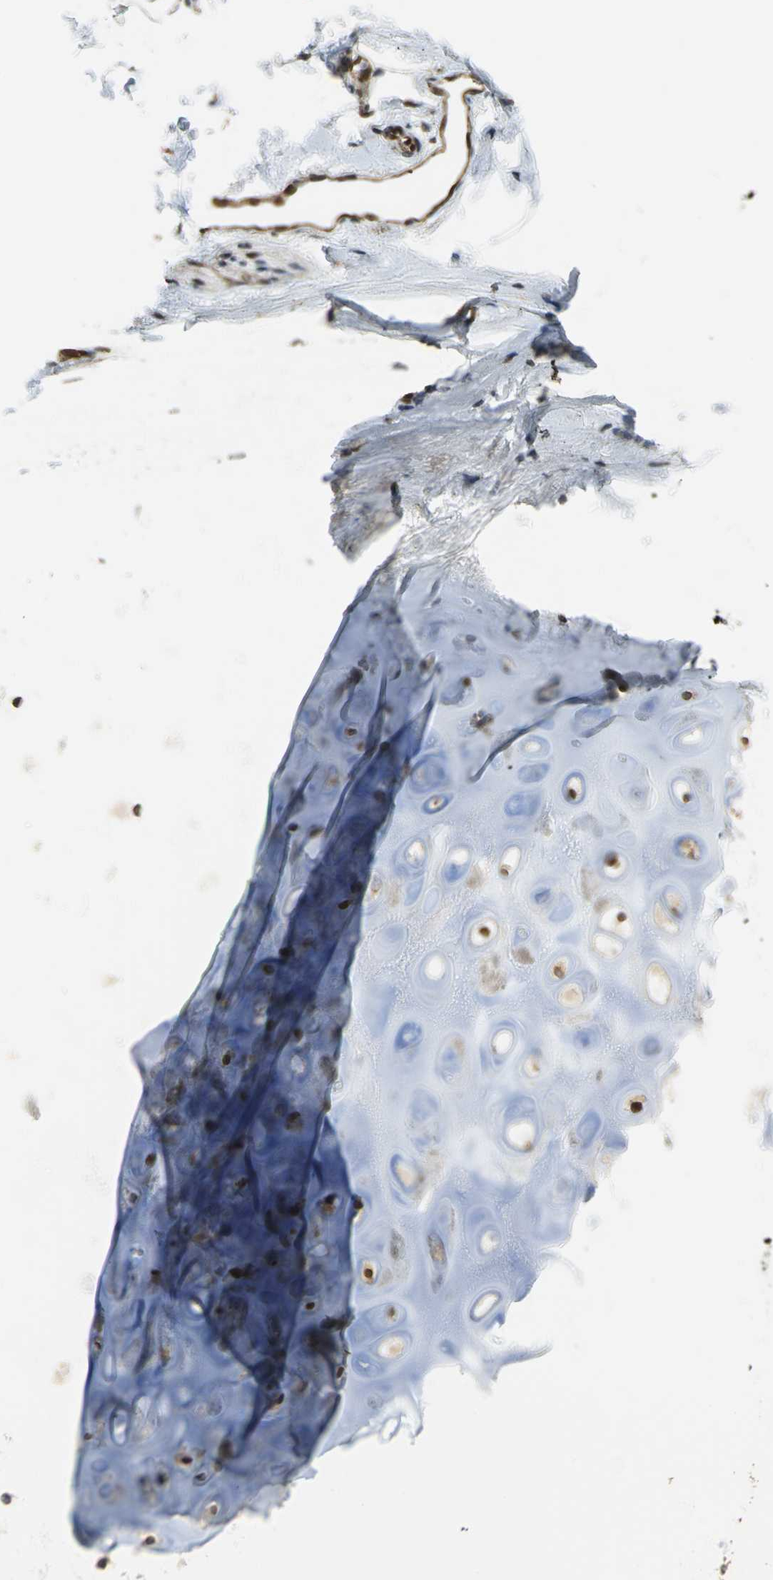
{"staining": {"intensity": "moderate", "quantity": ">75%", "location": "nuclear"}, "tissue": "adipose tissue", "cell_type": "Adipocytes", "image_type": "normal", "snomed": [{"axis": "morphology", "description": "Normal tissue, NOS"}, {"axis": "topography", "description": "Cartilage tissue"}, {"axis": "topography", "description": "Bronchus"}], "caption": "Immunohistochemistry (IHC) of benign adipose tissue displays medium levels of moderate nuclear expression in about >75% of adipocytes.", "gene": "BRIP1", "patient": {"sex": "female", "age": 73}}